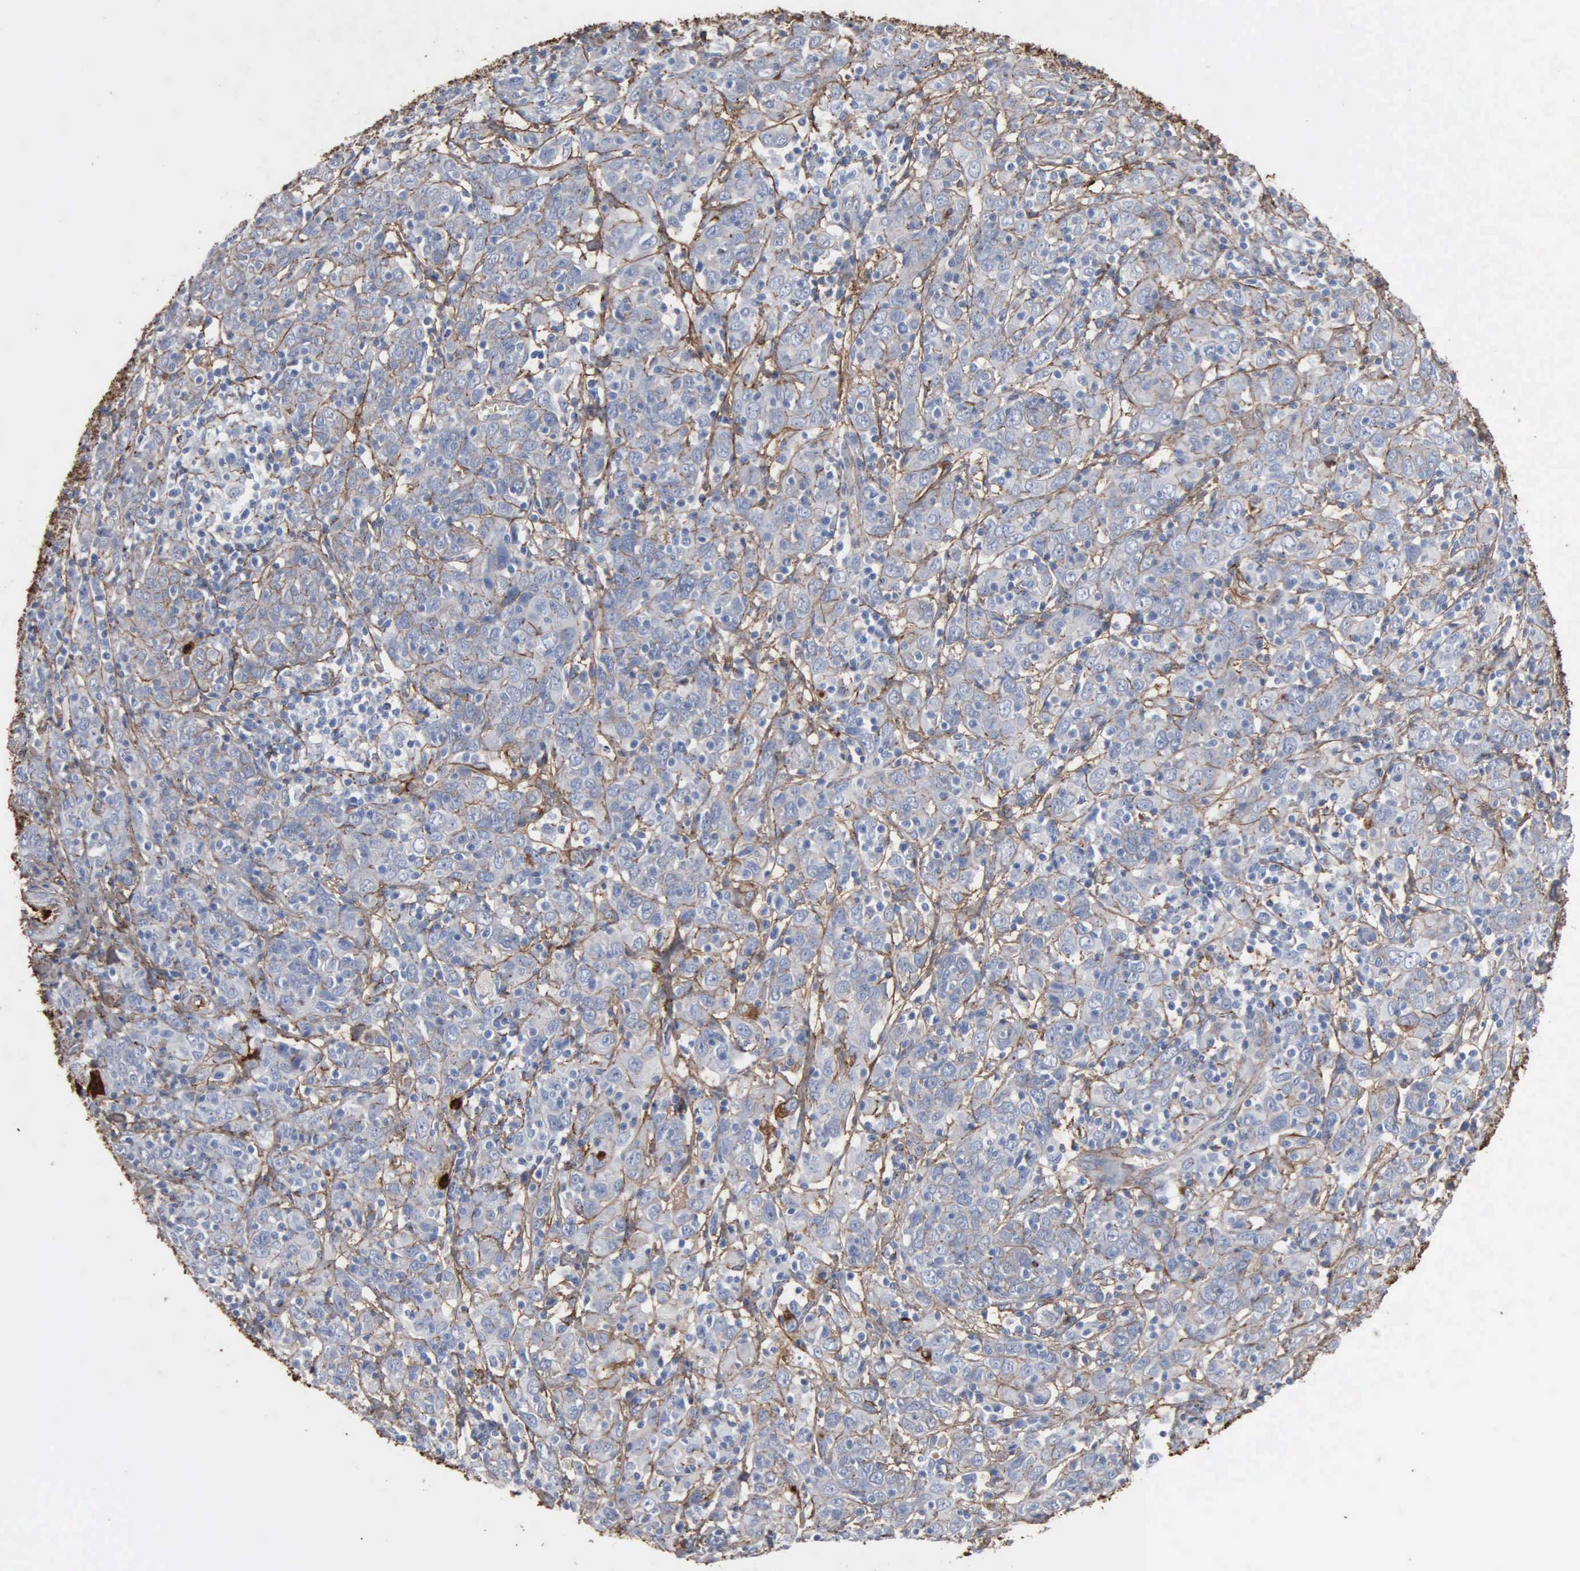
{"staining": {"intensity": "moderate", "quantity": "25%-75%", "location": "cytoplasmic/membranous"}, "tissue": "cervical cancer", "cell_type": "Tumor cells", "image_type": "cancer", "snomed": [{"axis": "morphology", "description": "Normal tissue, NOS"}, {"axis": "morphology", "description": "Squamous cell carcinoma, NOS"}, {"axis": "topography", "description": "Cervix"}], "caption": "Protein positivity by immunohistochemistry exhibits moderate cytoplasmic/membranous positivity in about 25%-75% of tumor cells in squamous cell carcinoma (cervical).", "gene": "FN1", "patient": {"sex": "female", "age": 67}}